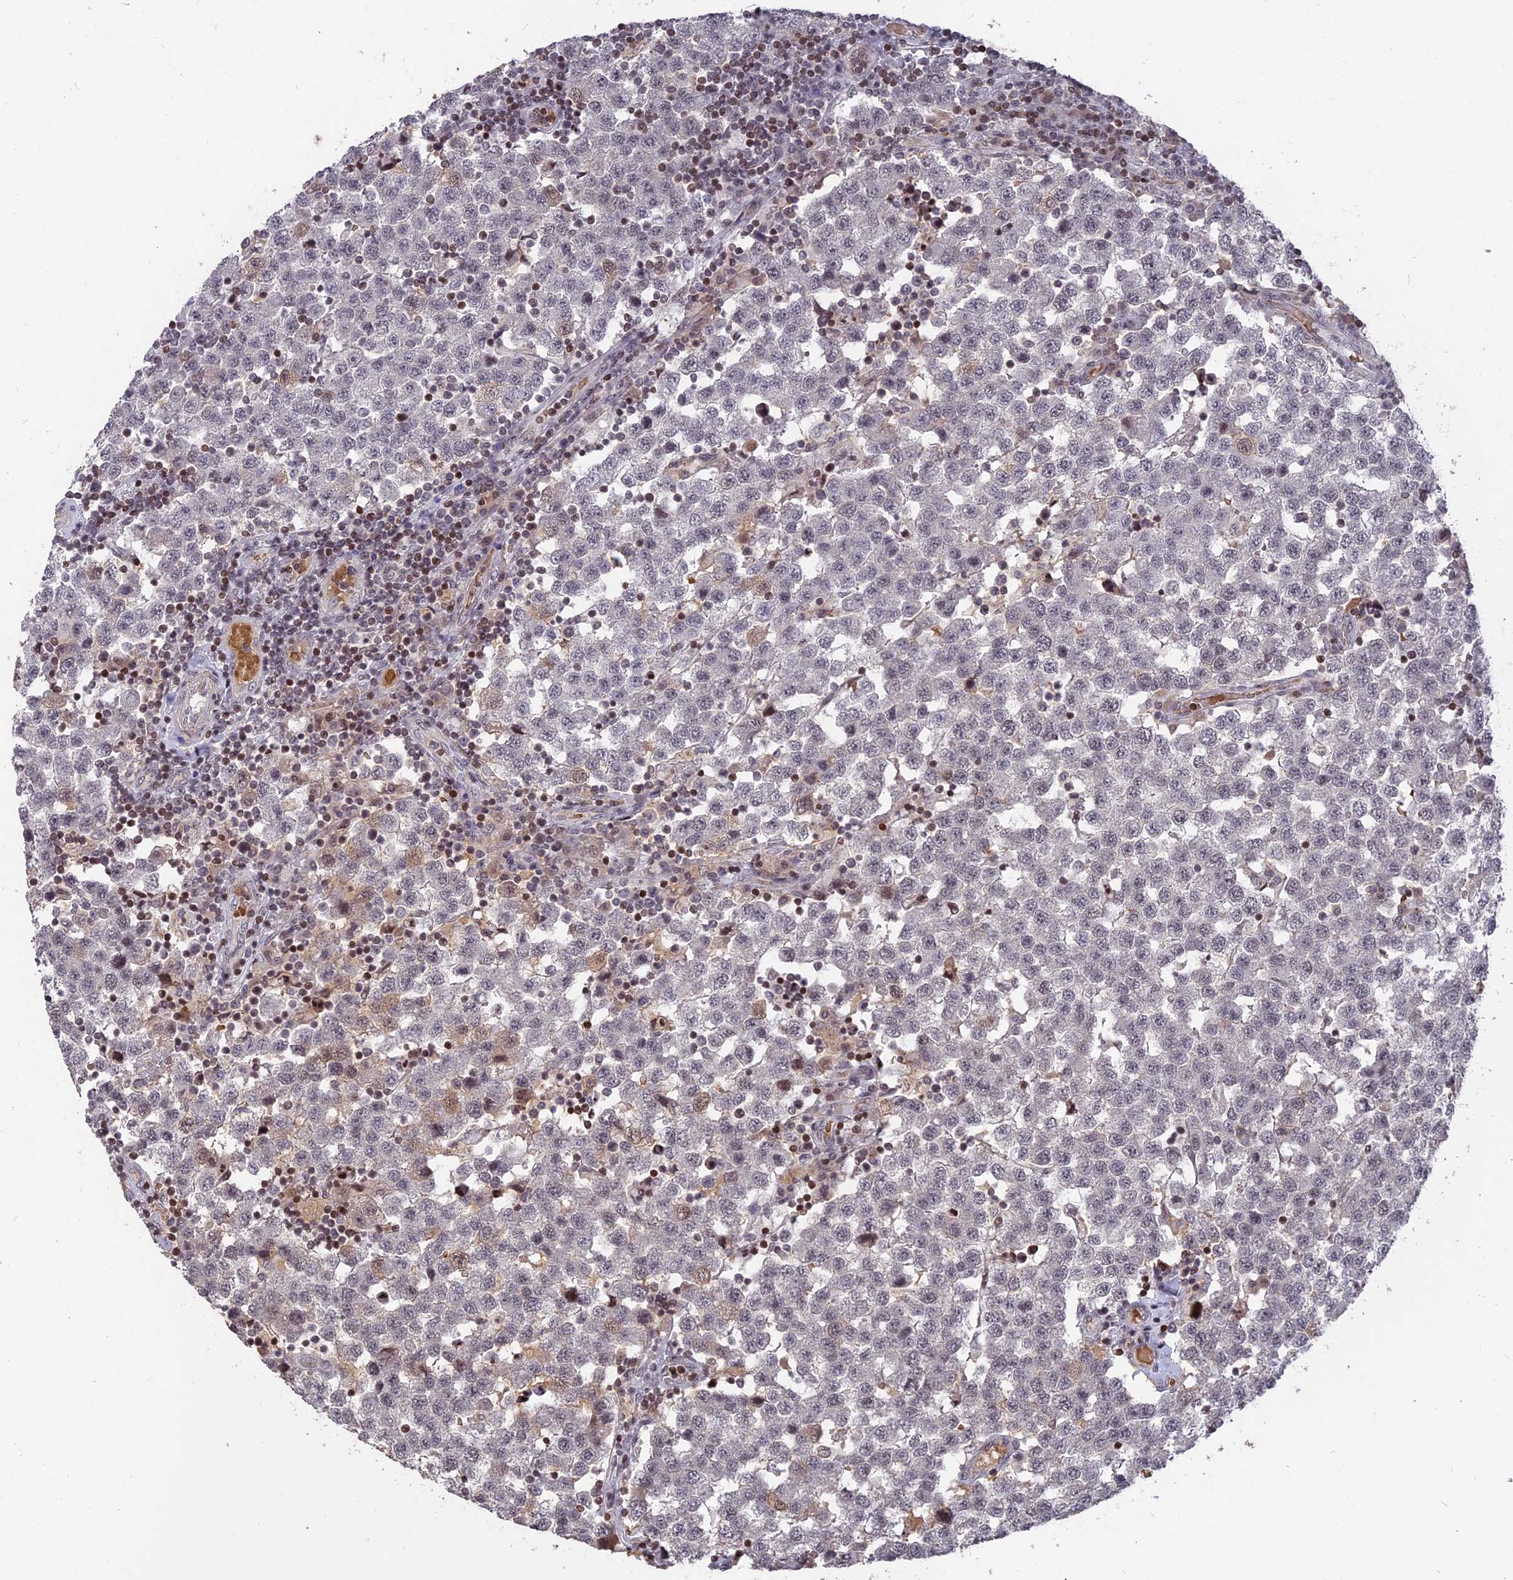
{"staining": {"intensity": "negative", "quantity": "none", "location": "none"}, "tissue": "testis cancer", "cell_type": "Tumor cells", "image_type": "cancer", "snomed": [{"axis": "morphology", "description": "Seminoma, NOS"}, {"axis": "topography", "description": "Testis"}], "caption": "Tumor cells show no significant staining in testis cancer.", "gene": "NR1H3", "patient": {"sex": "male", "age": 34}}